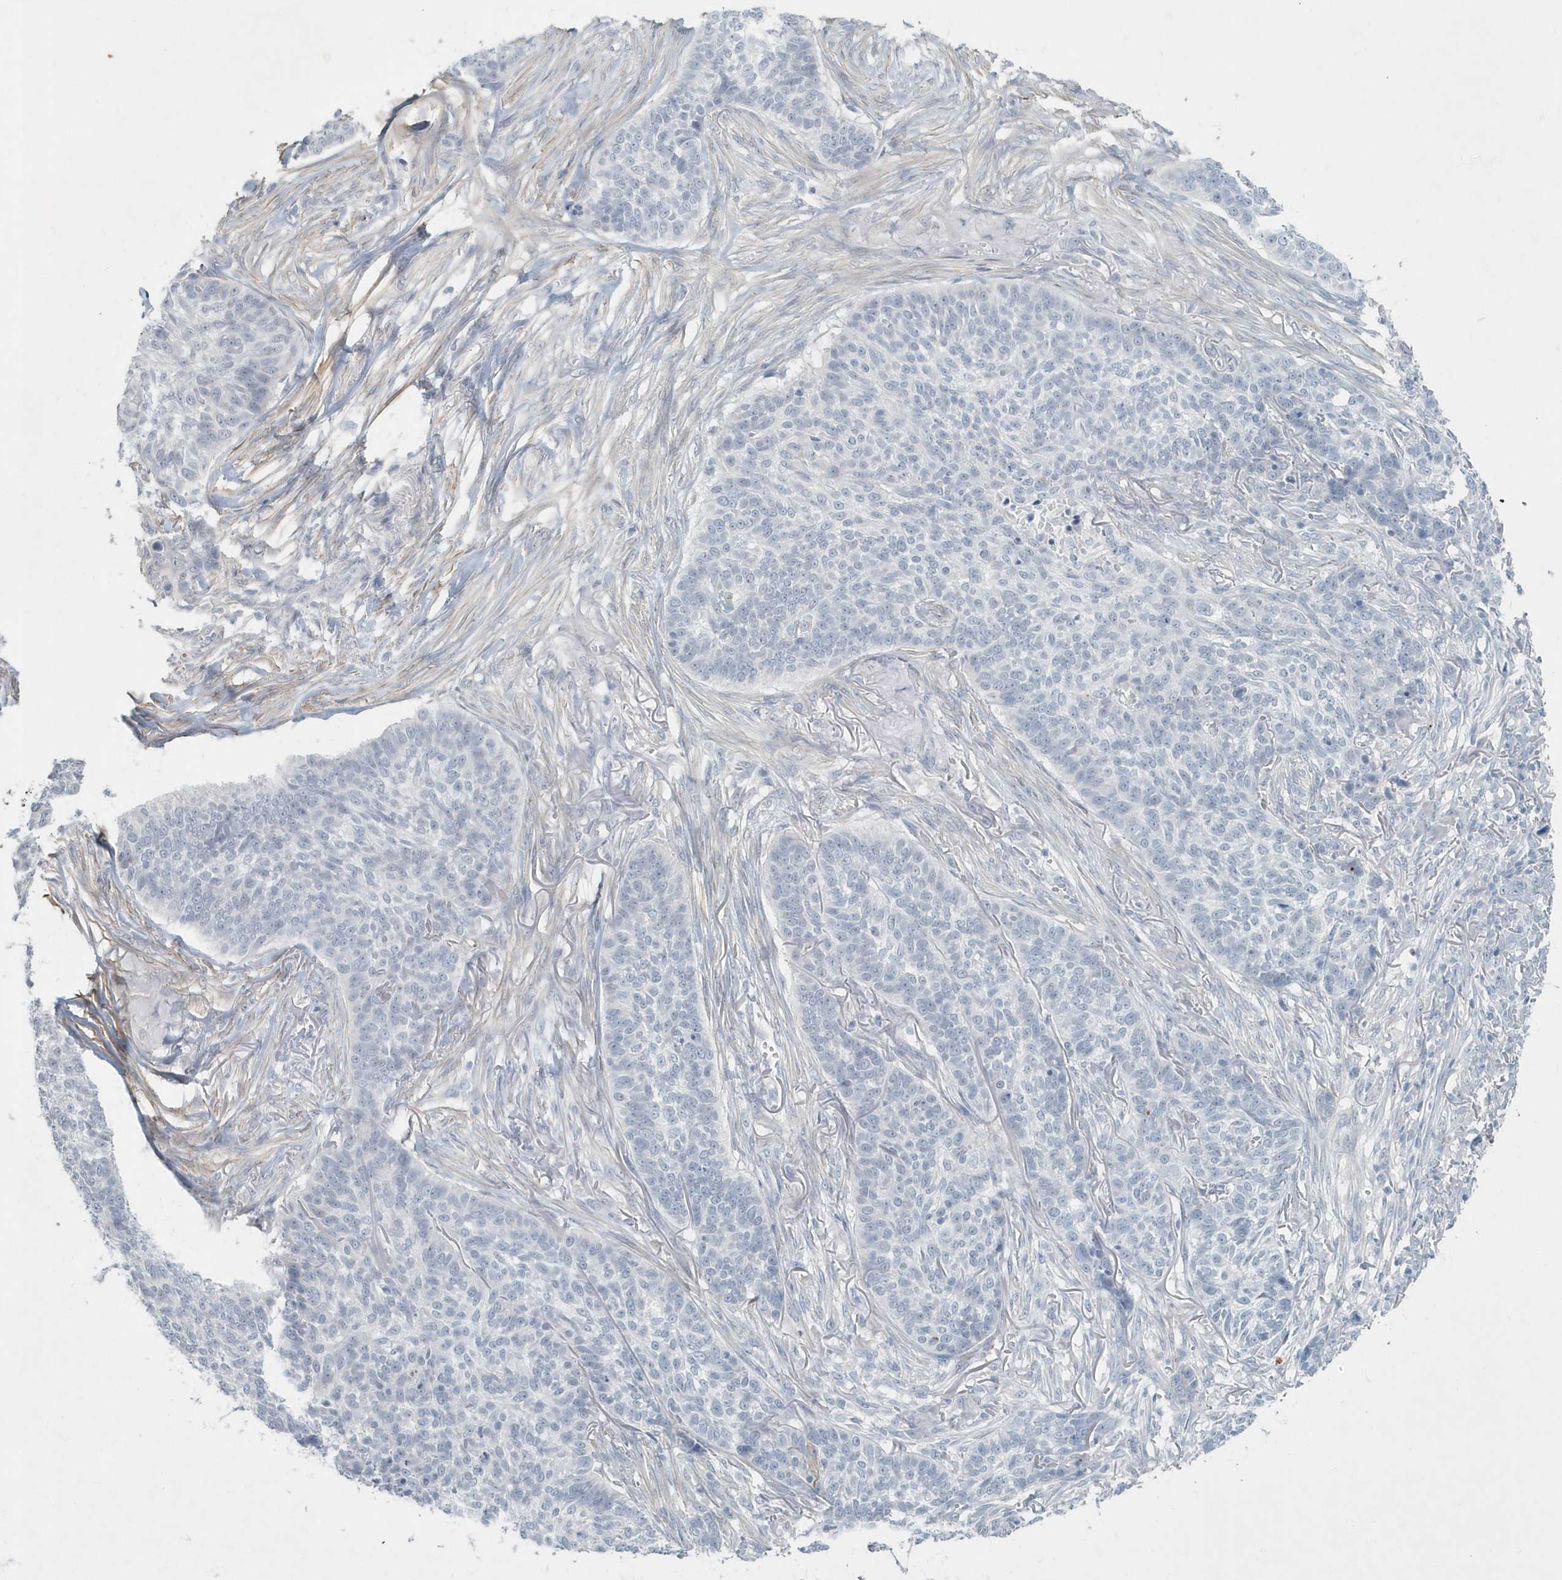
{"staining": {"intensity": "negative", "quantity": "none", "location": "none"}, "tissue": "skin cancer", "cell_type": "Tumor cells", "image_type": "cancer", "snomed": [{"axis": "morphology", "description": "Basal cell carcinoma"}, {"axis": "topography", "description": "Skin"}], "caption": "This image is of skin cancer stained with IHC to label a protein in brown with the nuclei are counter-stained blue. There is no expression in tumor cells.", "gene": "MYOT", "patient": {"sex": "male", "age": 85}}